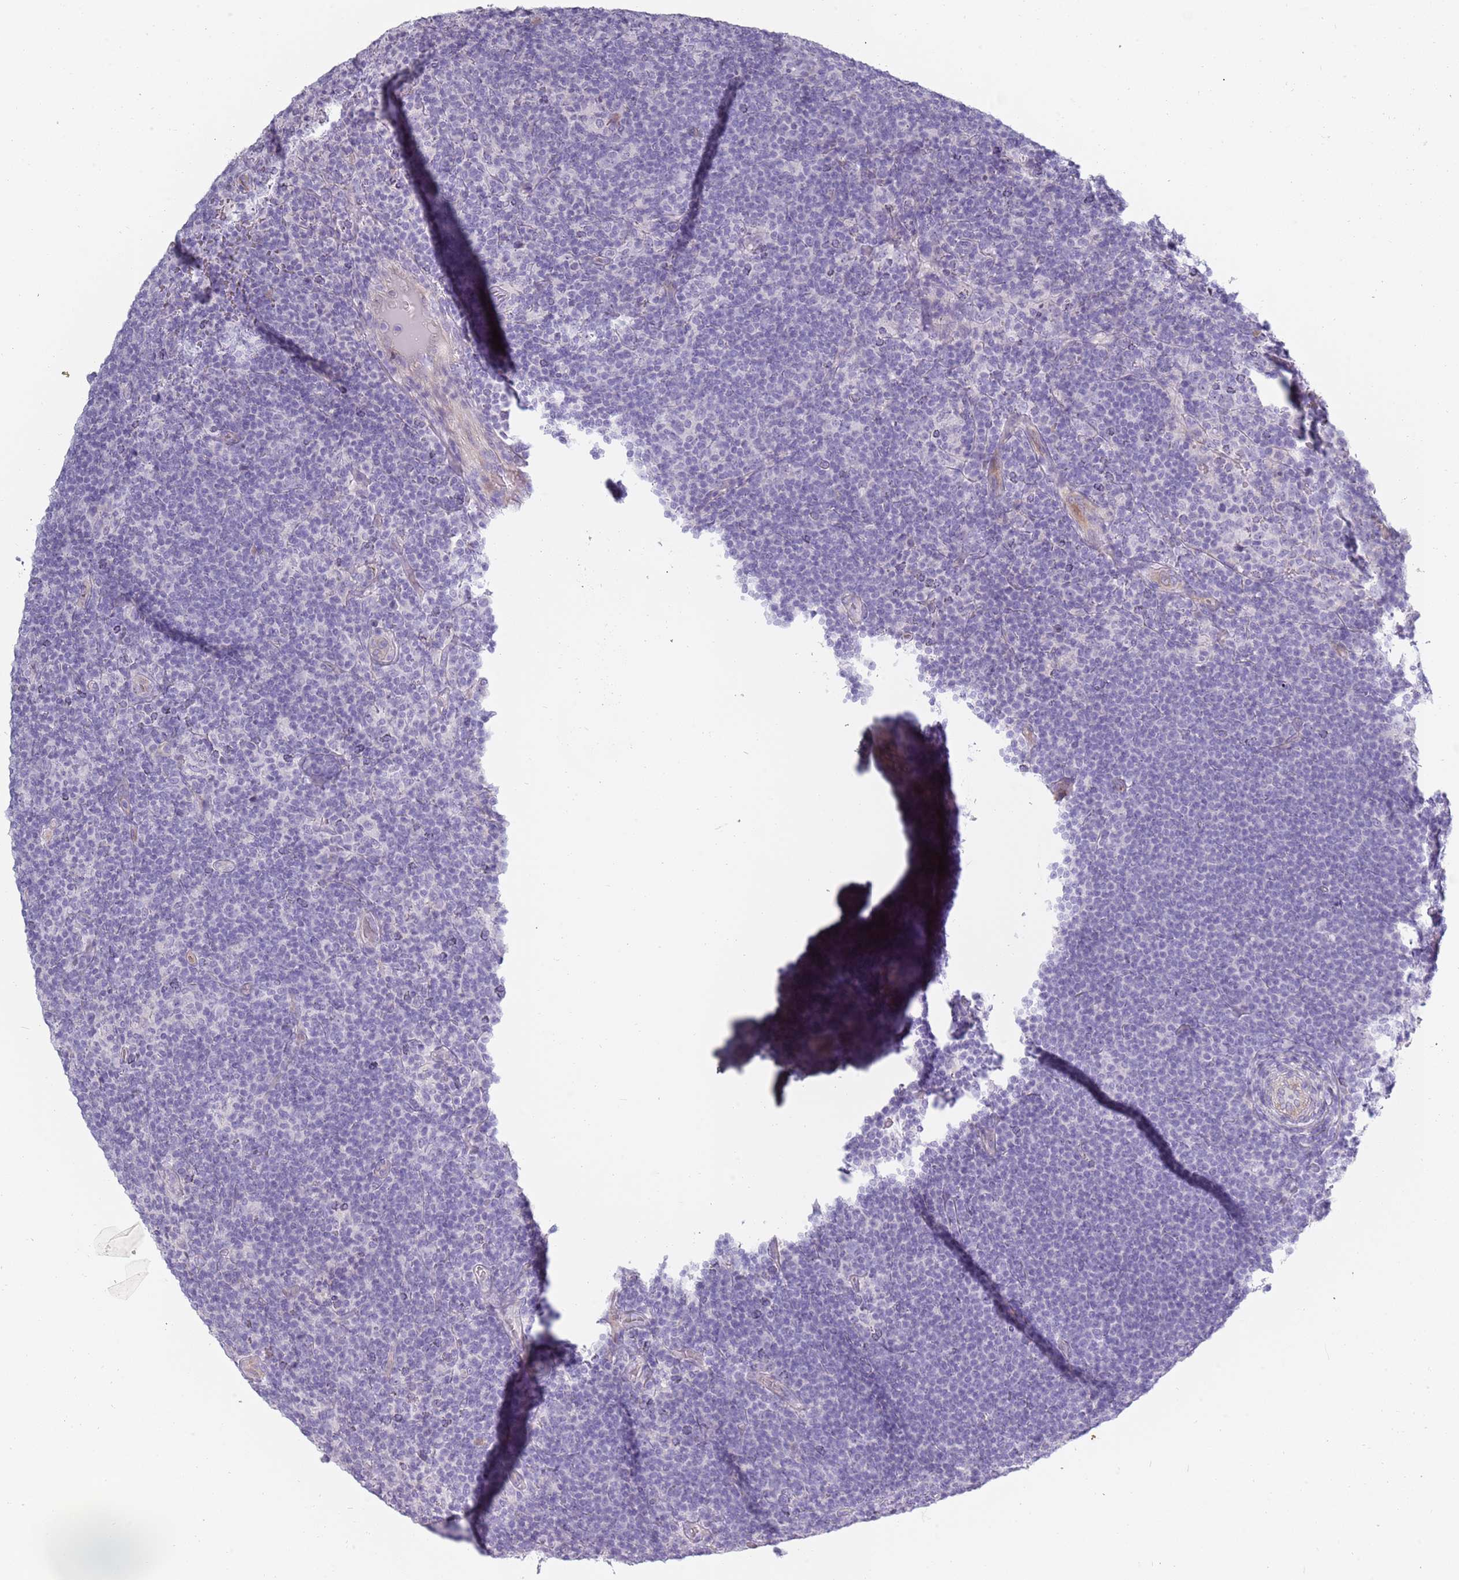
{"staining": {"intensity": "negative", "quantity": "none", "location": "none"}, "tissue": "lymphoma", "cell_type": "Tumor cells", "image_type": "cancer", "snomed": [{"axis": "morphology", "description": "Hodgkin's disease, NOS"}, {"axis": "topography", "description": "Lymph node"}], "caption": "High power microscopy image of an immunohistochemistry (IHC) photomicrograph of Hodgkin's disease, revealing no significant staining in tumor cells. Nuclei are stained in blue.", "gene": "TNFRSF6B", "patient": {"sex": "female", "age": 57}}